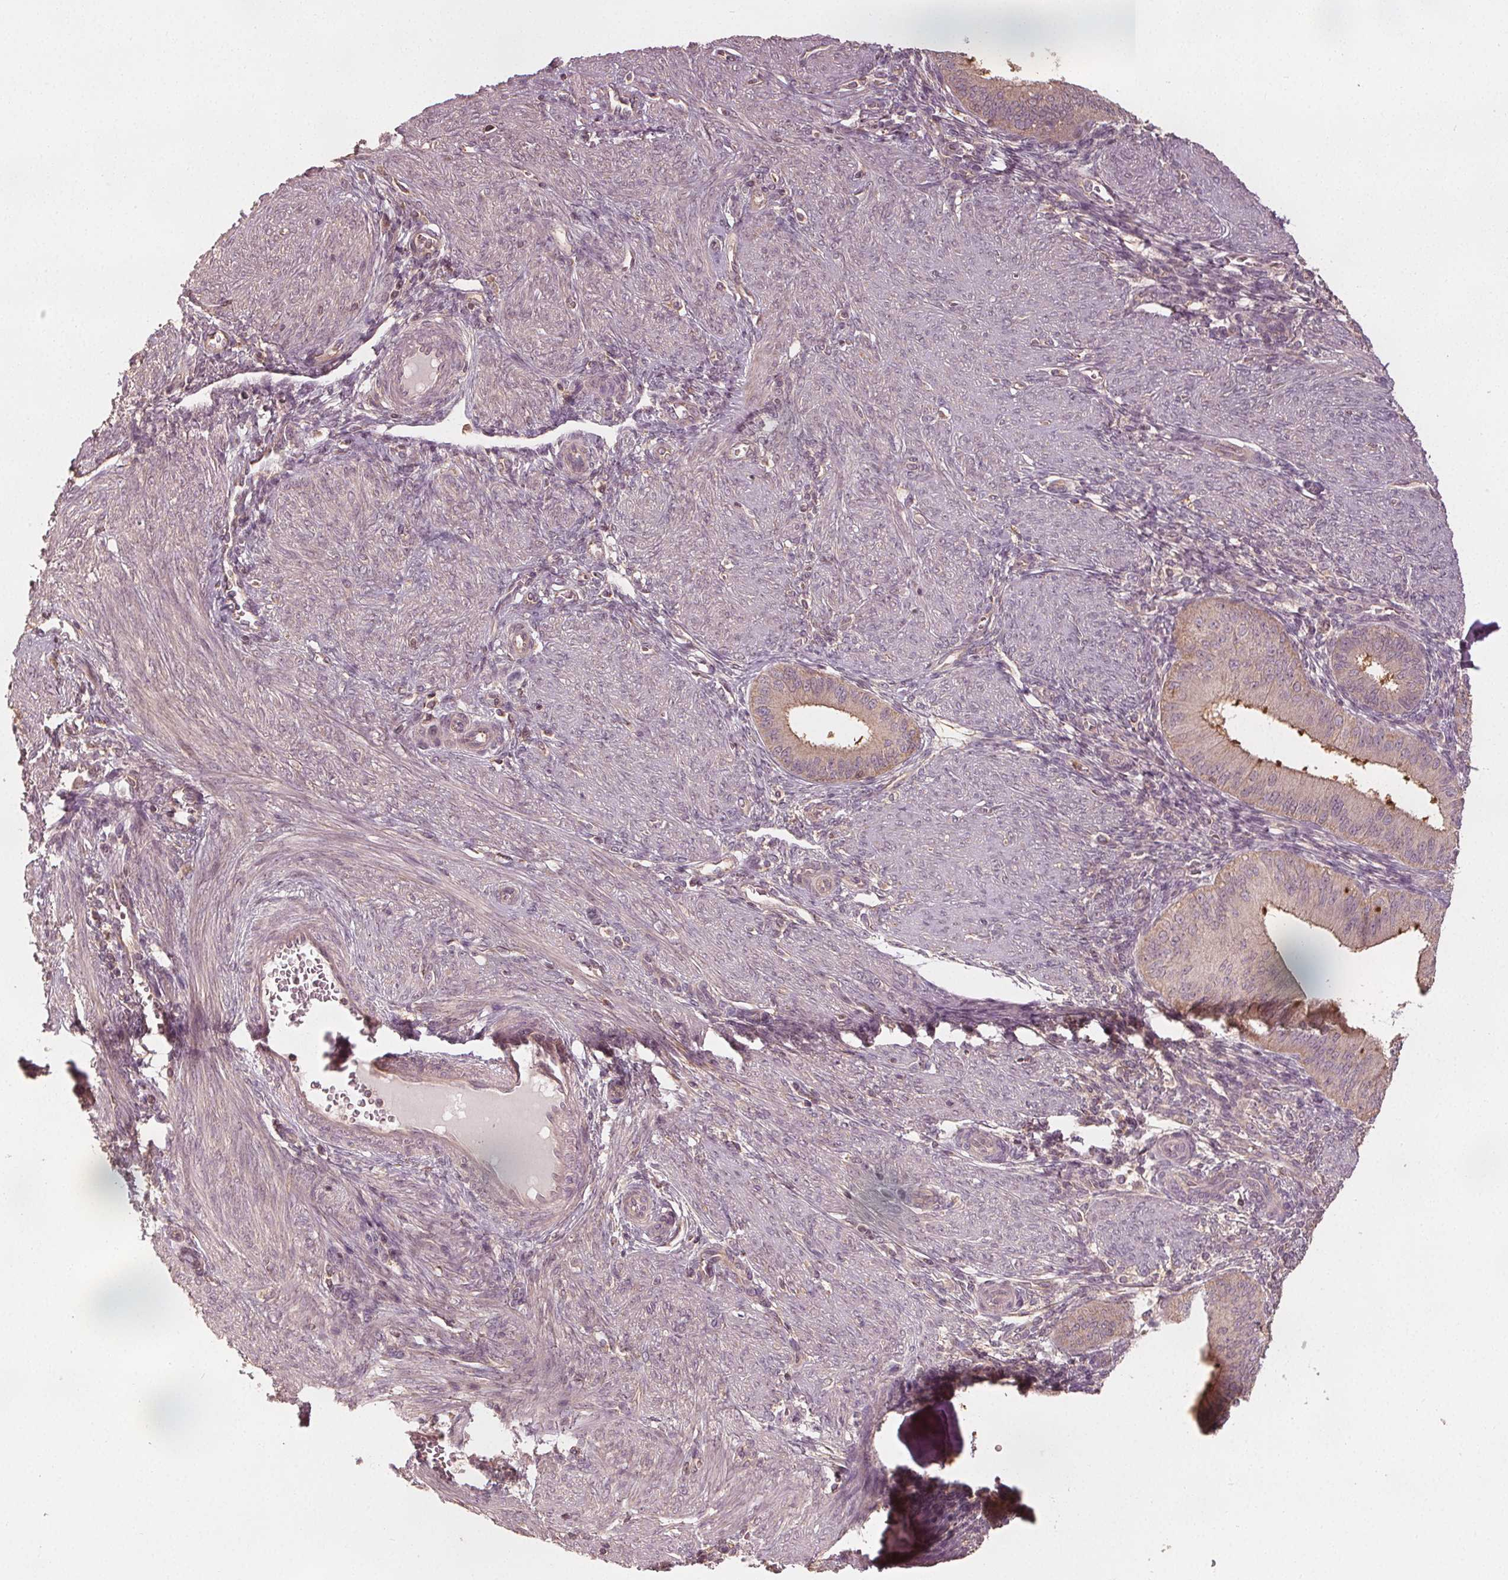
{"staining": {"intensity": "weak", "quantity": "<25%", "location": "cytoplasmic/membranous"}, "tissue": "endometrium", "cell_type": "Cells in endometrial stroma", "image_type": "normal", "snomed": [{"axis": "morphology", "description": "Normal tissue, NOS"}, {"axis": "topography", "description": "Endometrium"}], "caption": "High magnification brightfield microscopy of unremarkable endometrium stained with DAB (brown) and counterstained with hematoxylin (blue): cells in endometrial stroma show no significant positivity.", "gene": "GNB2", "patient": {"sex": "female", "age": 39}}